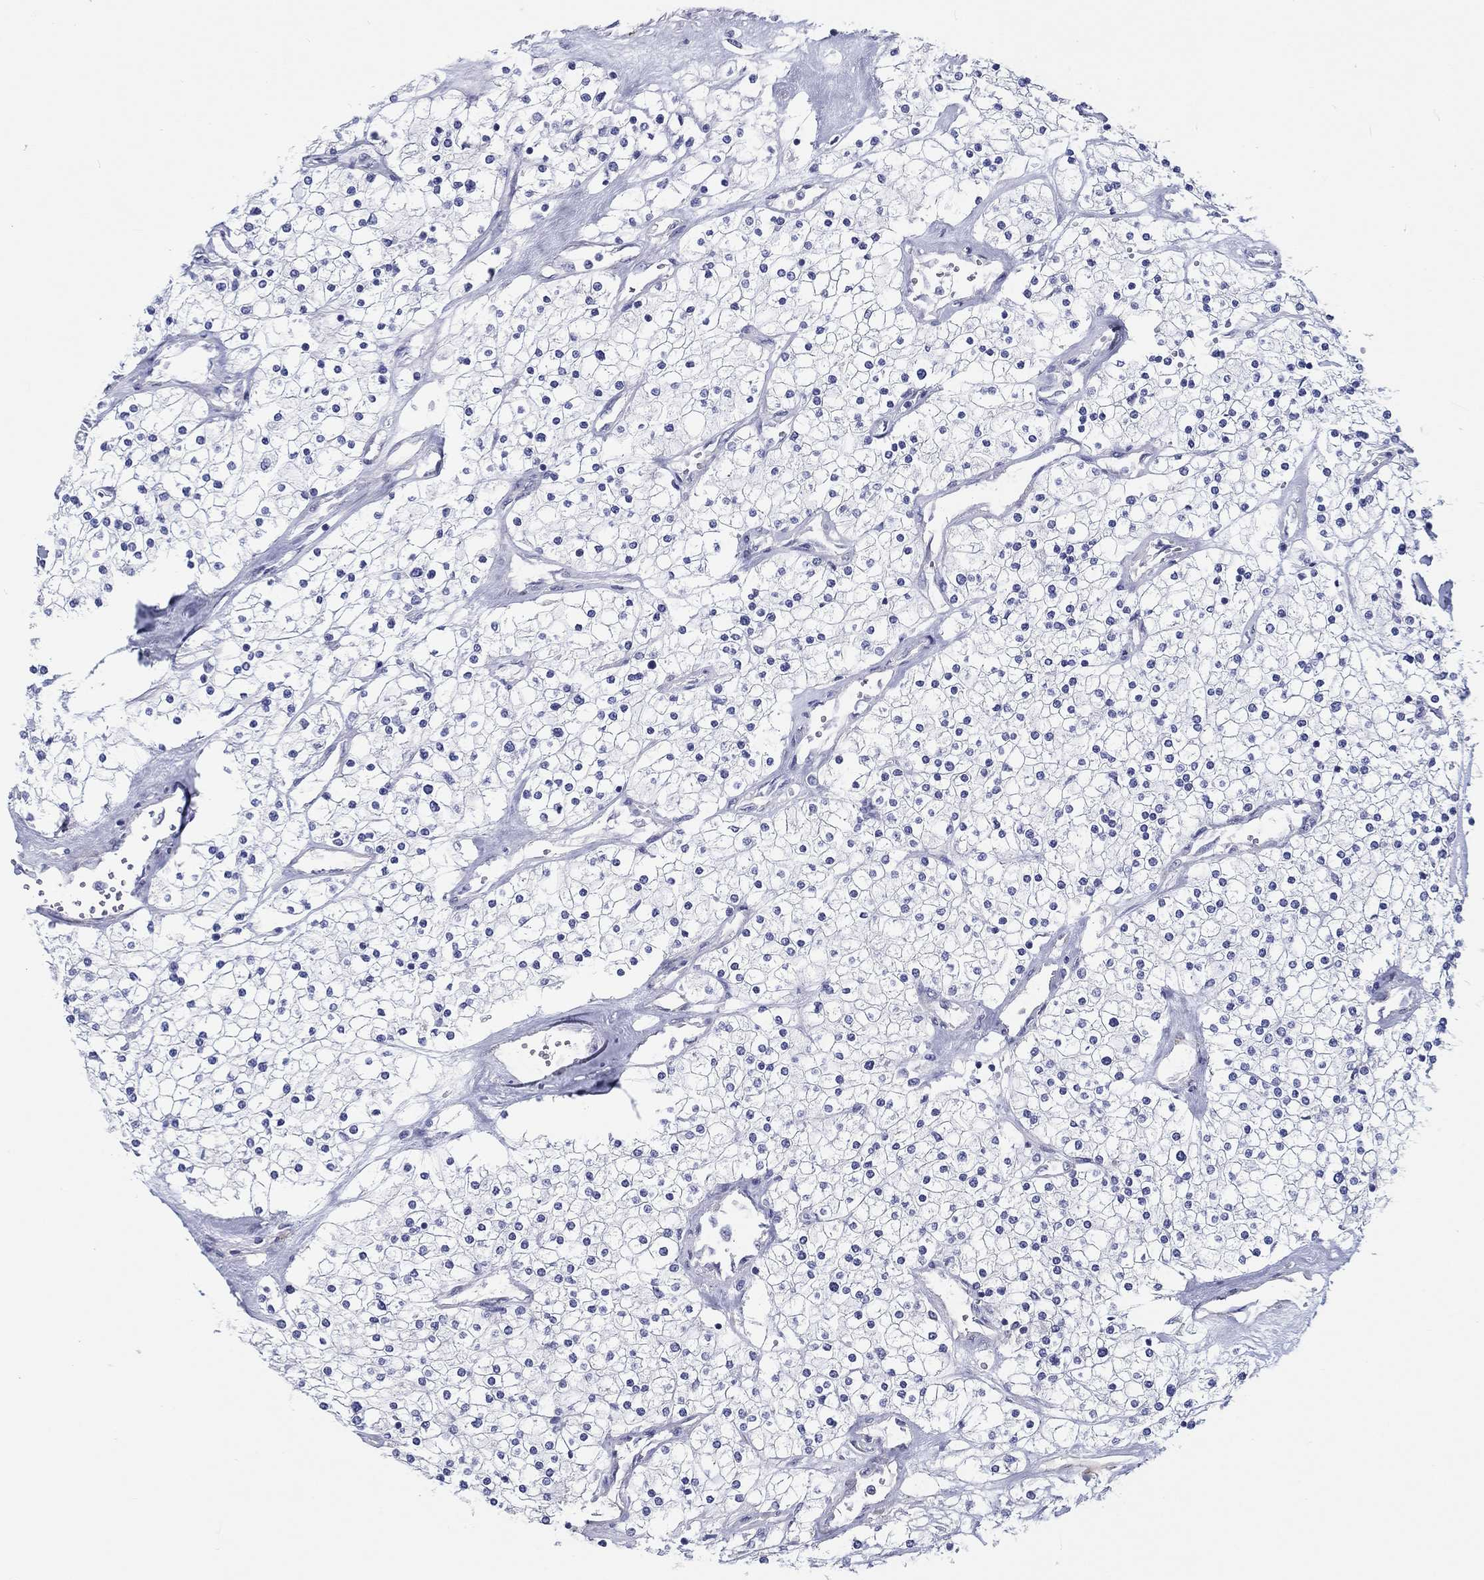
{"staining": {"intensity": "negative", "quantity": "none", "location": "none"}, "tissue": "renal cancer", "cell_type": "Tumor cells", "image_type": "cancer", "snomed": [{"axis": "morphology", "description": "Adenocarcinoma, NOS"}, {"axis": "topography", "description": "Kidney"}], "caption": "This micrograph is of renal cancer stained with immunohistochemistry to label a protein in brown with the nuclei are counter-stained blue. There is no expression in tumor cells.", "gene": "CRYGD", "patient": {"sex": "male", "age": 80}}